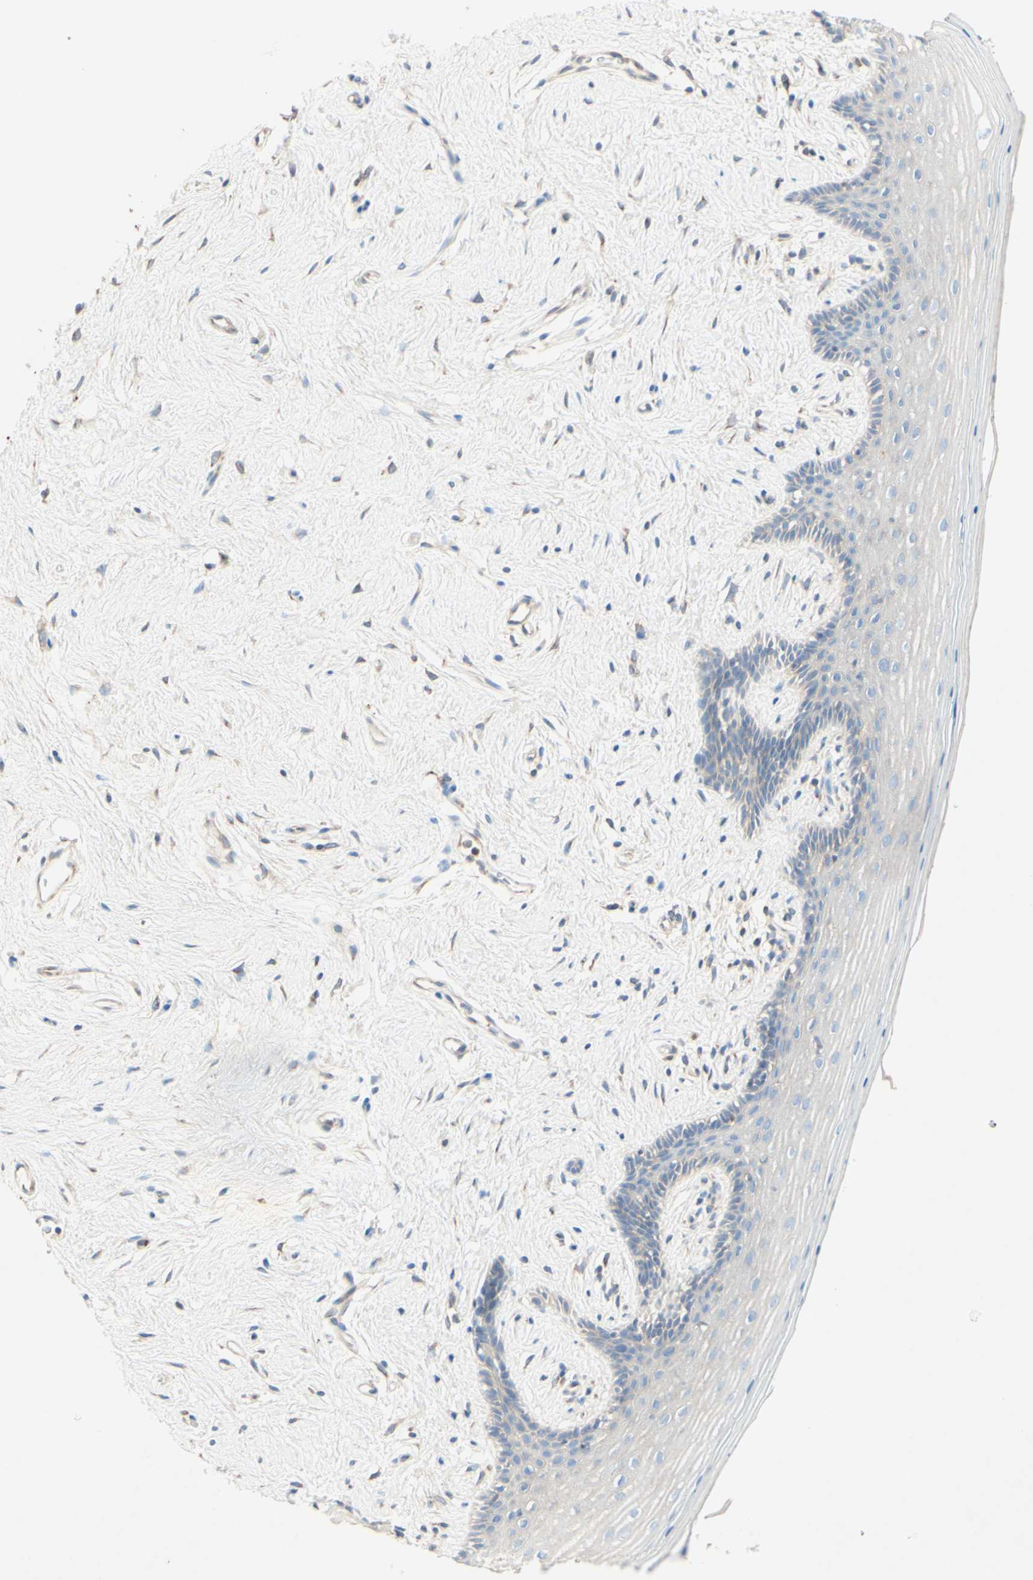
{"staining": {"intensity": "weak", "quantity": "<25%", "location": "cytoplasmic/membranous"}, "tissue": "vagina", "cell_type": "Squamous epithelial cells", "image_type": "normal", "snomed": [{"axis": "morphology", "description": "Normal tissue, NOS"}, {"axis": "topography", "description": "Vagina"}], "caption": "This is a micrograph of immunohistochemistry (IHC) staining of benign vagina, which shows no expression in squamous epithelial cells. Nuclei are stained in blue.", "gene": "MTM1", "patient": {"sex": "female", "age": 44}}